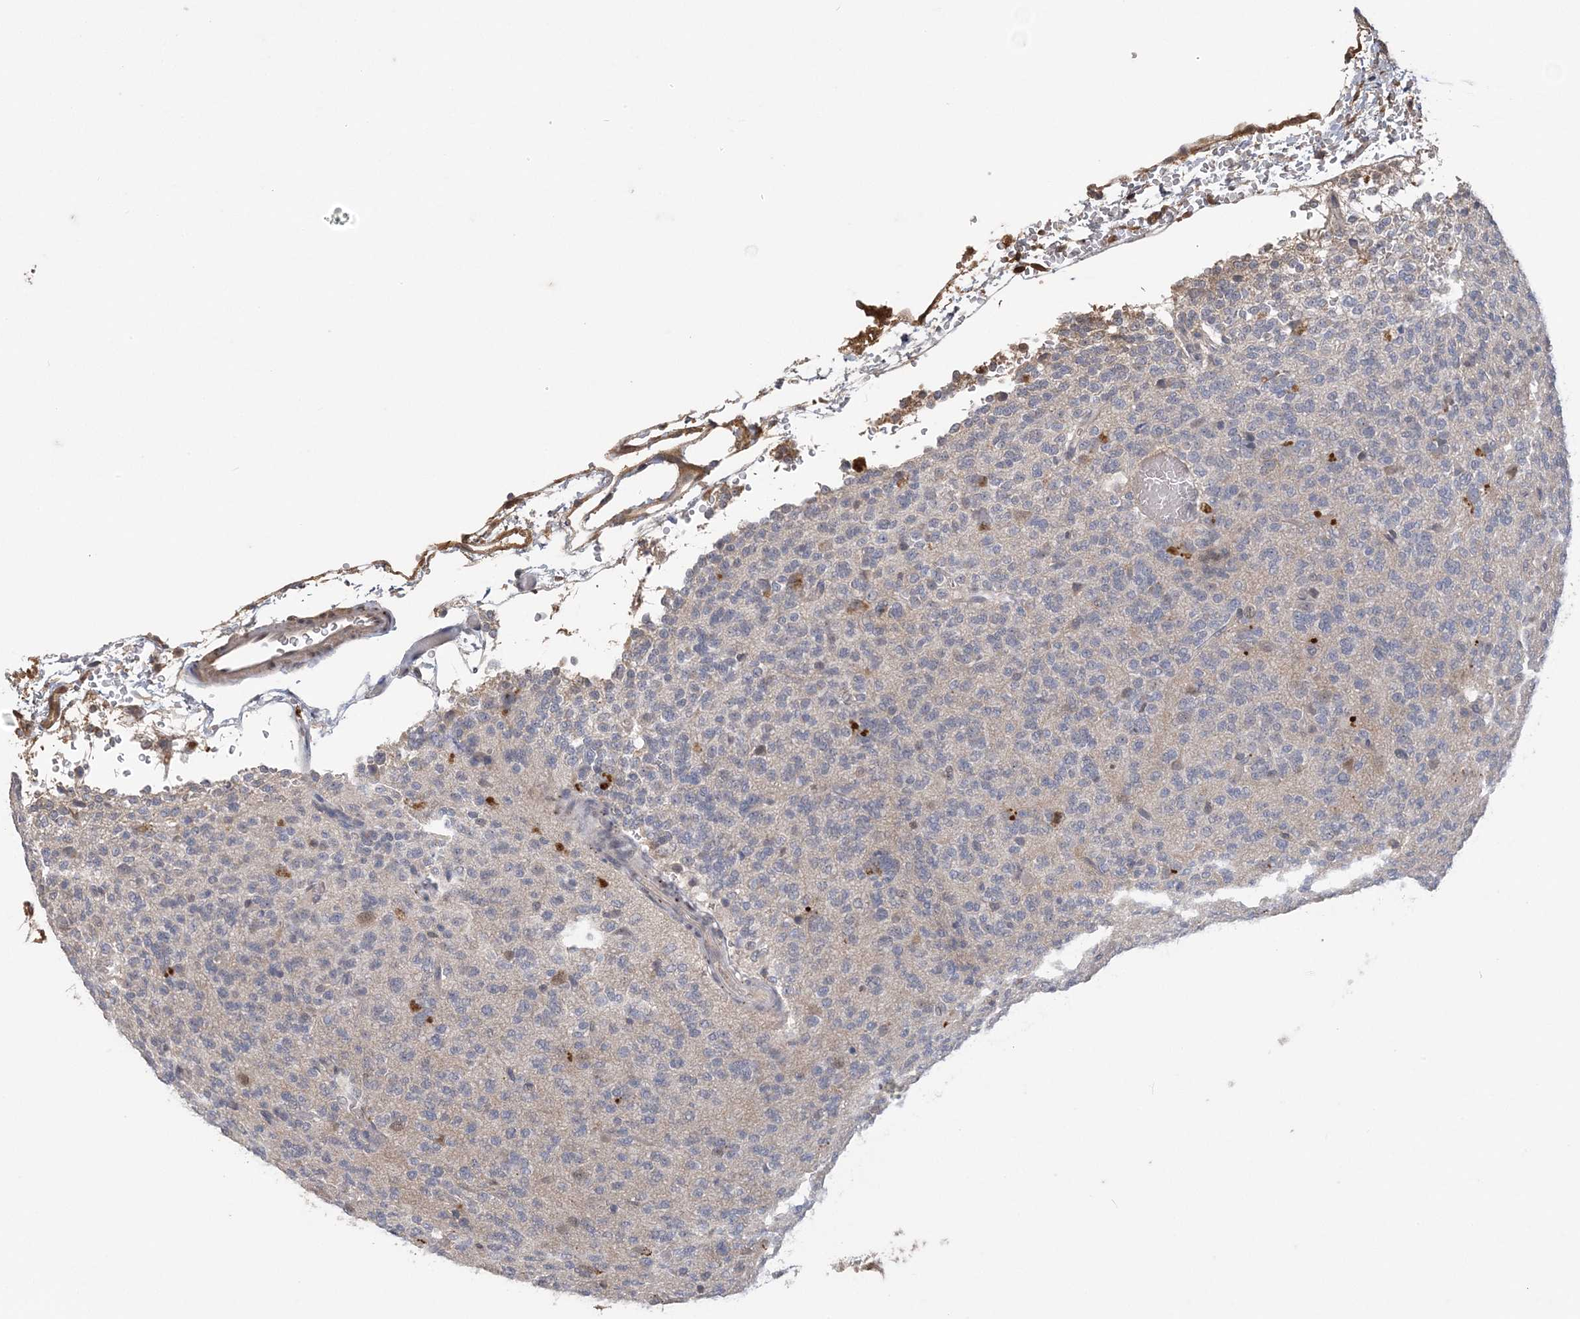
{"staining": {"intensity": "negative", "quantity": "none", "location": "none"}, "tissue": "glioma", "cell_type": "Tumor cells", "image_type": "cancer", "snomed": [{"axis": "morphology", "description": "Glioma, malignant, Low grade"}, {"axis": "topography", "description": "Brain"}], "caption": "An immunohistochemistry histopathology image of low-grade glioma (malignant) is shown. There is no staining in tumor cells of low-grade glioma (malignant).", "gene": "ZBTB7A", "patient": {"sex": "male", "age": 38}}